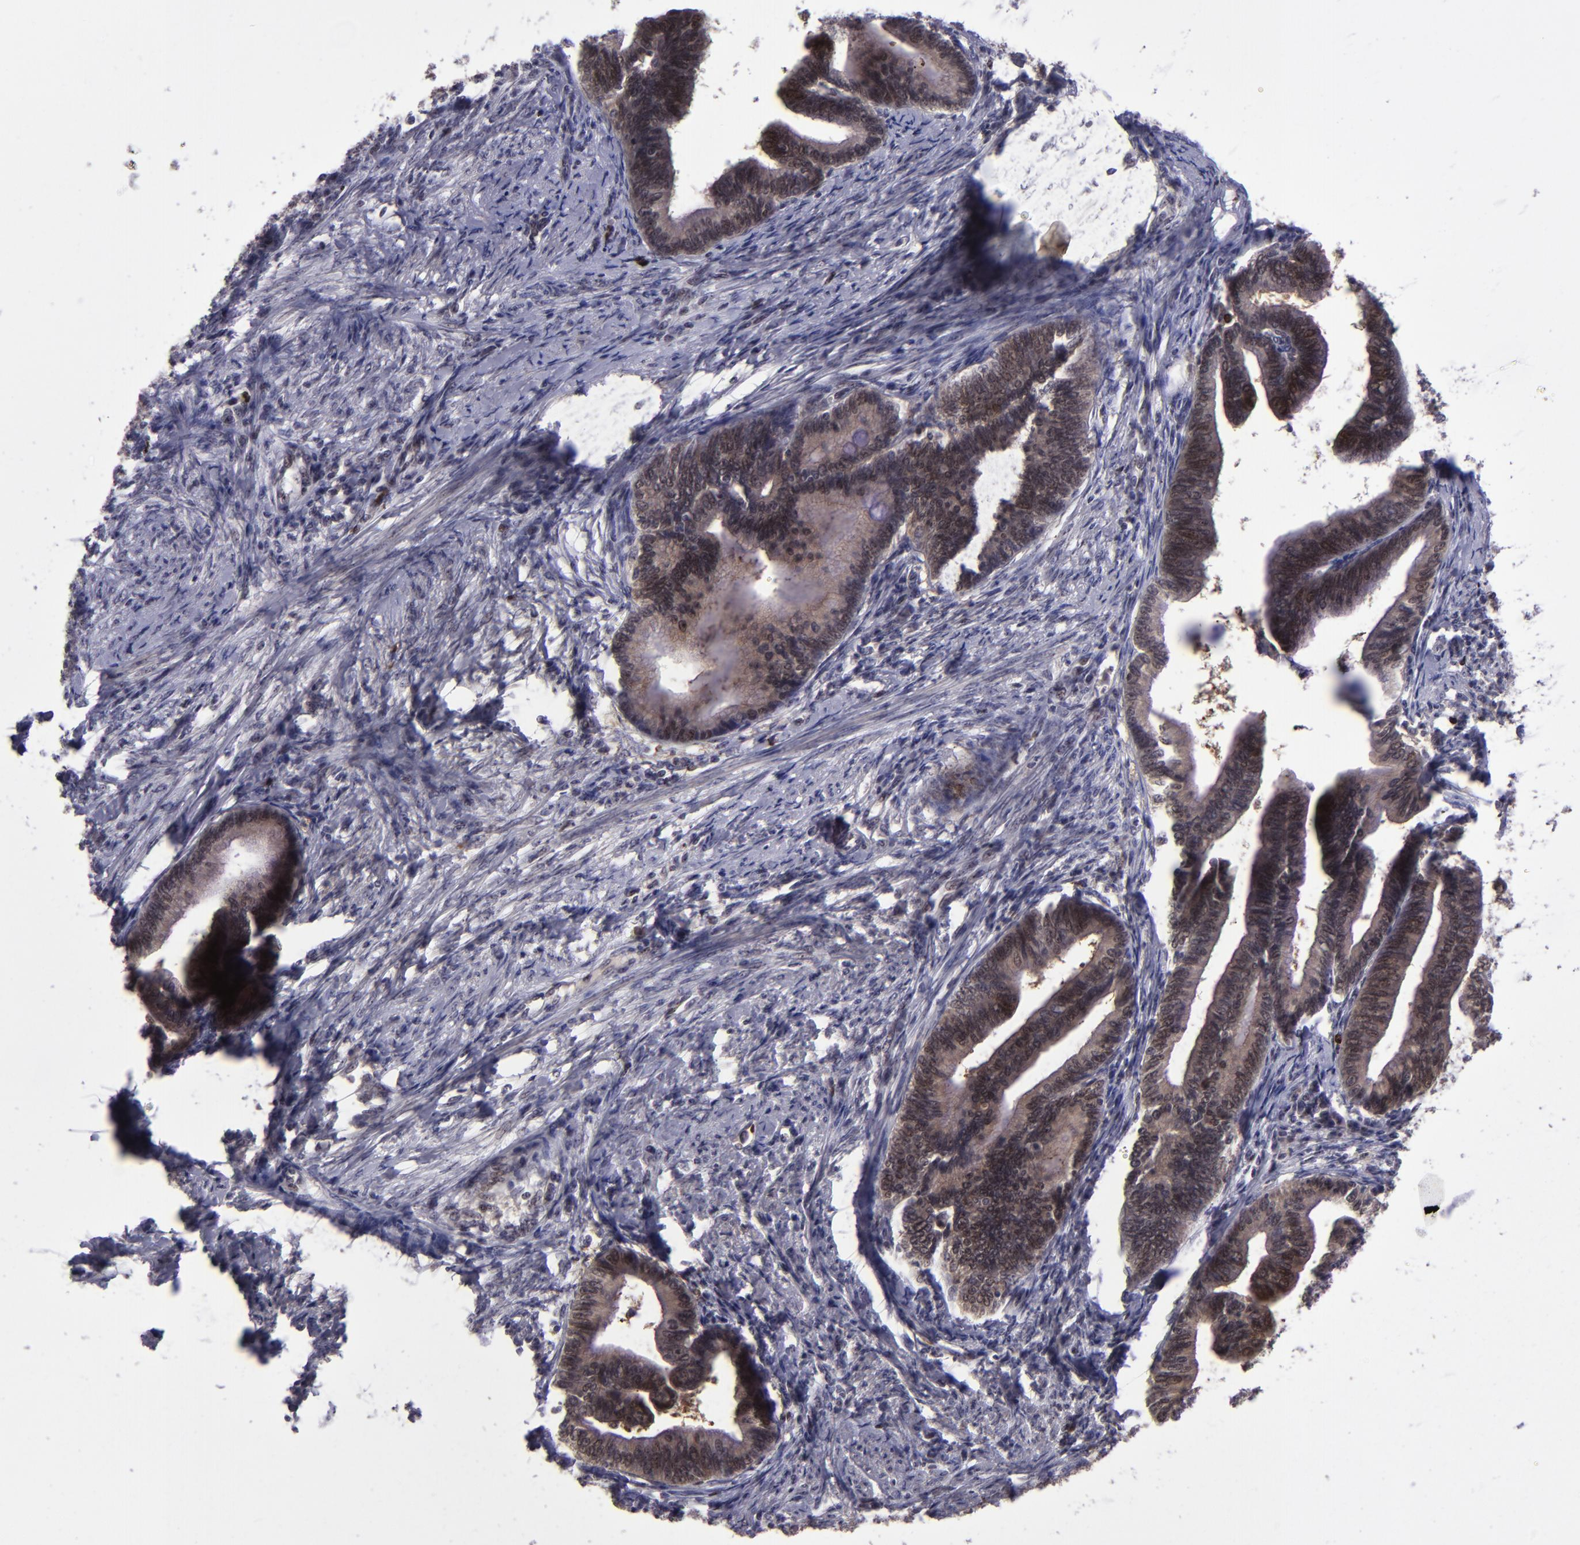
{"staining": {"intensity": "moderate", "quantity": ">75%", "location": "cytoplasmic/membranous,nuclear"}, "tissue": "cervical cancer", "cell_type": "Tumor cells", "image_type": "cancer", "snomed": [{"axis": "morphology", "description": "Adenocarcinoma, NOS"}, {"axis": "topography", "description": "Cervix"}], "caption": "Immunohistochemical staining of cervical cancer displays medium levels of moderate cytoplasmic/membranous and nuclear protein expression in approximately >75% of tumor cells.", "gene": "PCNX4", "patient": {"sex": "female", "age": 36}}